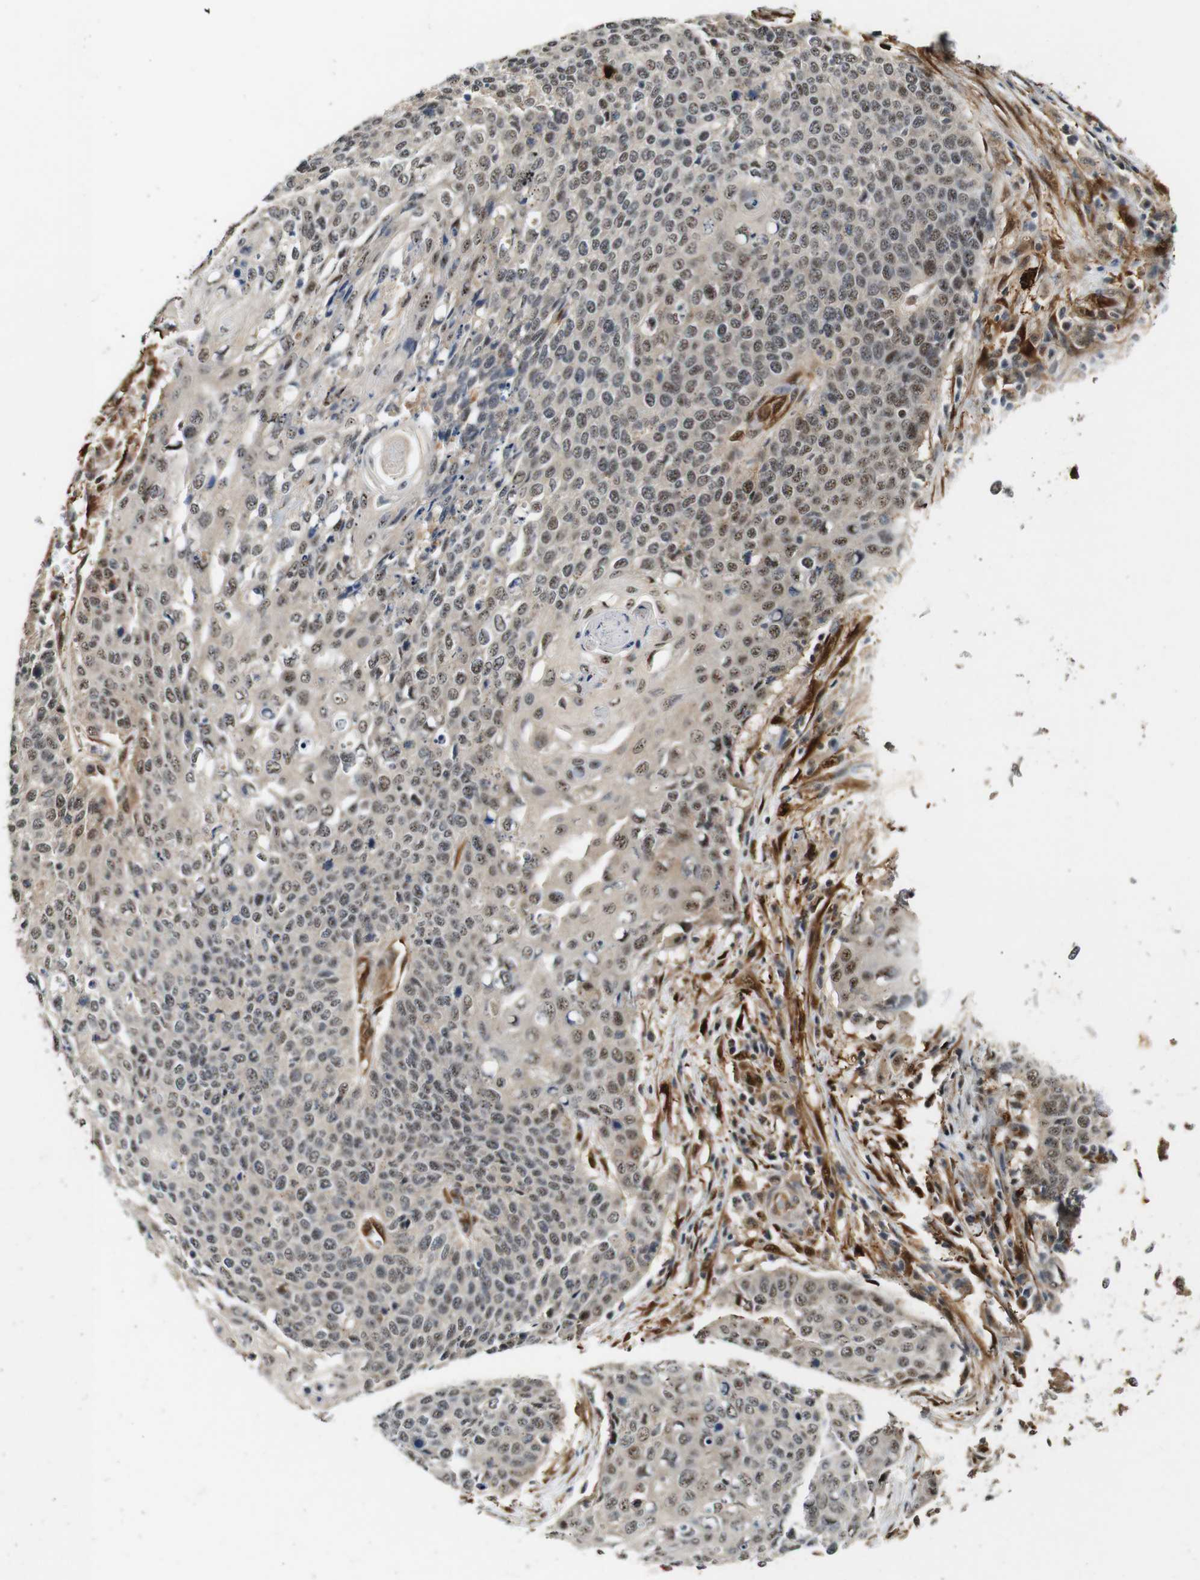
{"staining": {"intensity": "weak", "quantity": ">75%", "location": "cytoplasmic/membranous,nuclear"}, "tissue": "cervical cancer", "cell_type": "Tumor cells", "image_type": "cancer", "snomed": [{"axis": "morphology", "description": "Squamous cell carcinoma, NOS"}, {"axis": "topography", "description": "Cervix"}], "caption": "Approximately >75% of tumor cells in human cervical squamous cell carcinoma demonstrate weak cytoplasmic/membranous and nuclear protein positivity as visualized by brown immunohistochemical staining.", "gene": "LXN", "patient": {"sex": "female", "age": 39}}